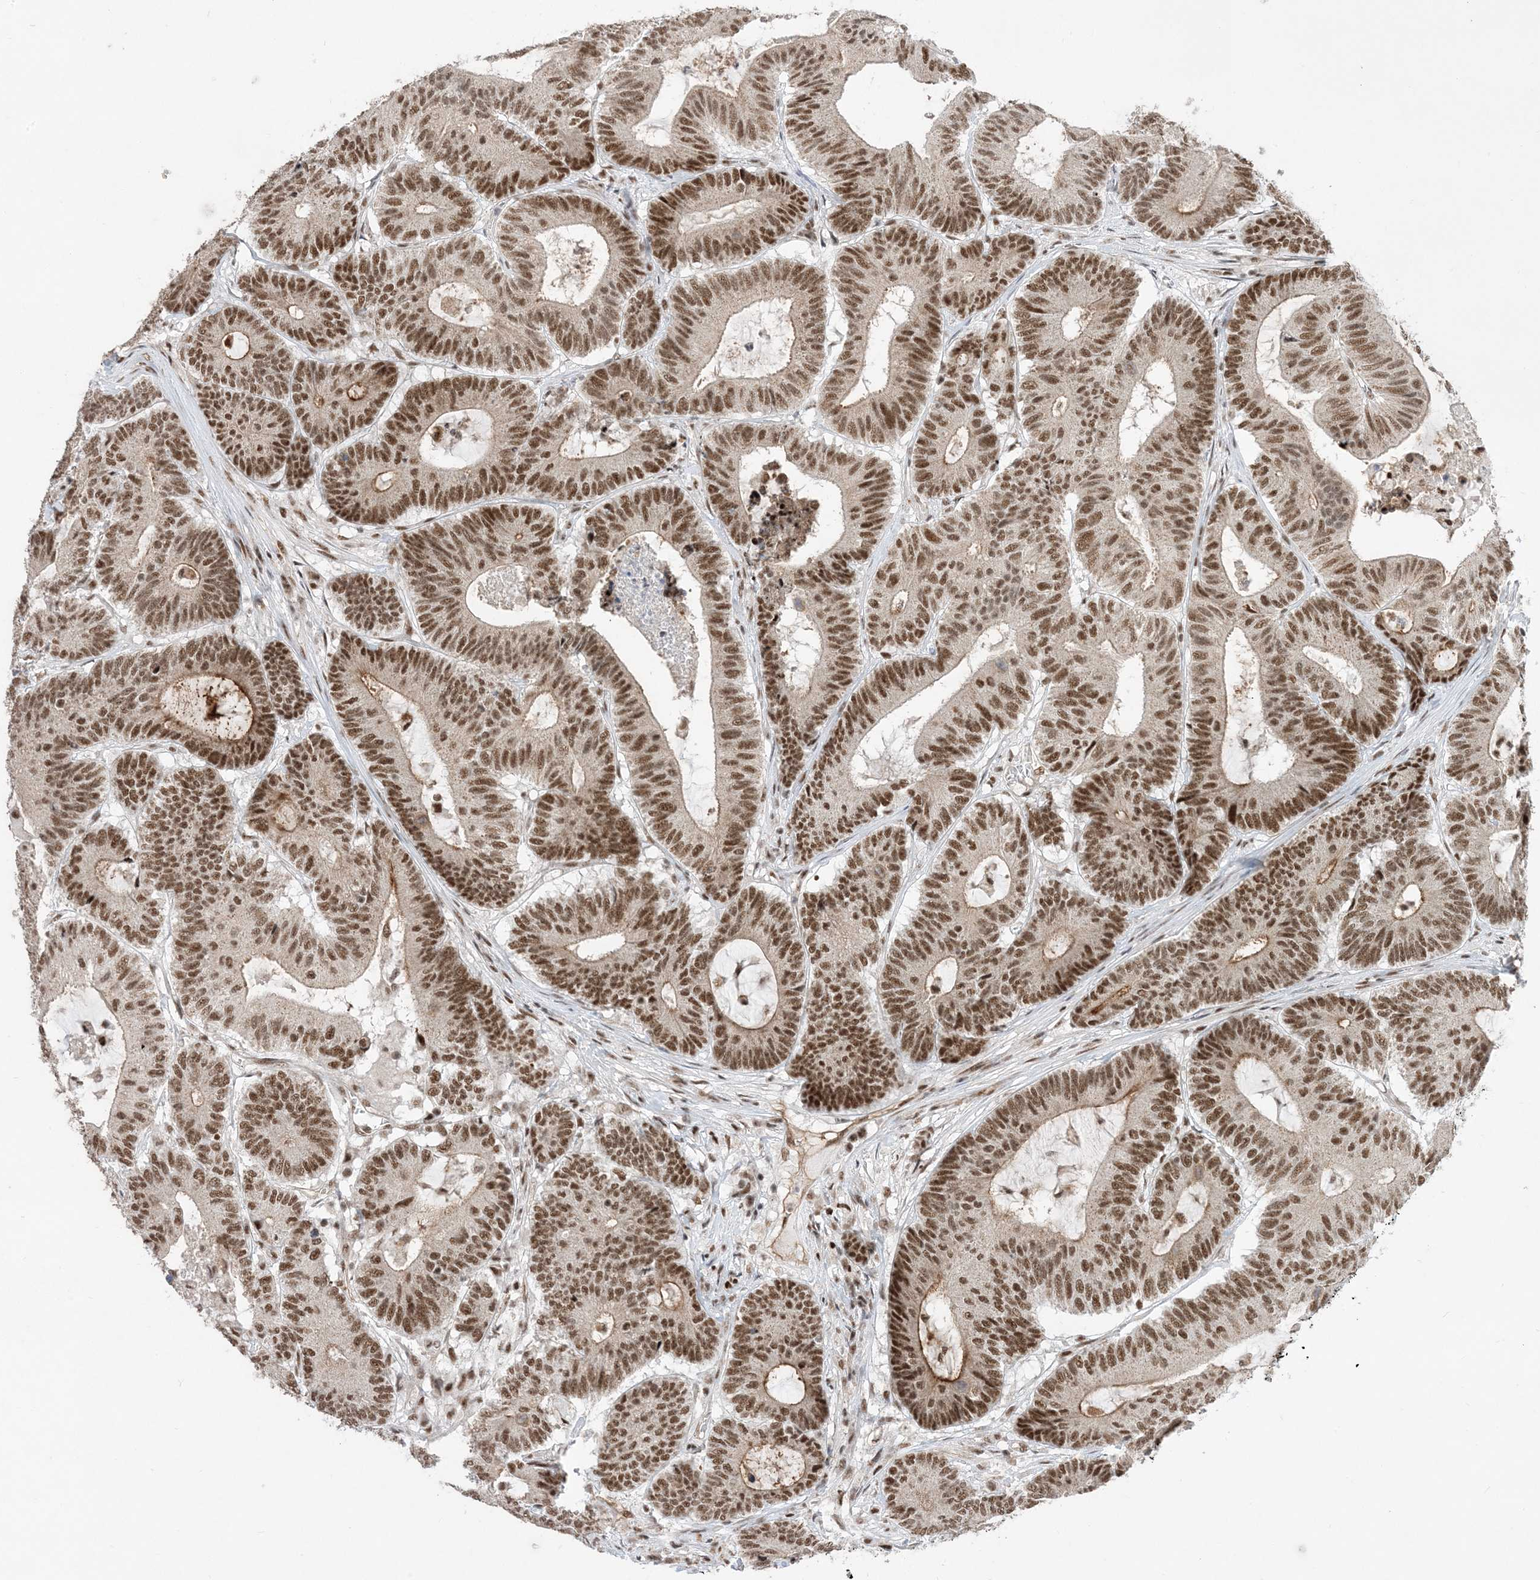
{"staining": {"intensity": "strong", "quantity": ">75%", "location": "cytoplasmic/membranous,nuclear"}, "tissue": "colorectal cancer", "cell_type": "Tumor cells", "image_type": "cancer", "snomed": [{"axis": "morphology", "description": "Adenocarcinoma, NOS"}, {"axis": "topography", "description": "Colon"}], "caption": "IHC image of human colorectal cancer (adenocarcinoma) stained for a protein (brown), which reveals high levels of strong cytoplasmic/membranous and nuclear expression in about >75% of tumor cells.", "gene": "SF3A3", "patient": {"sex": "female", "age": 84}}